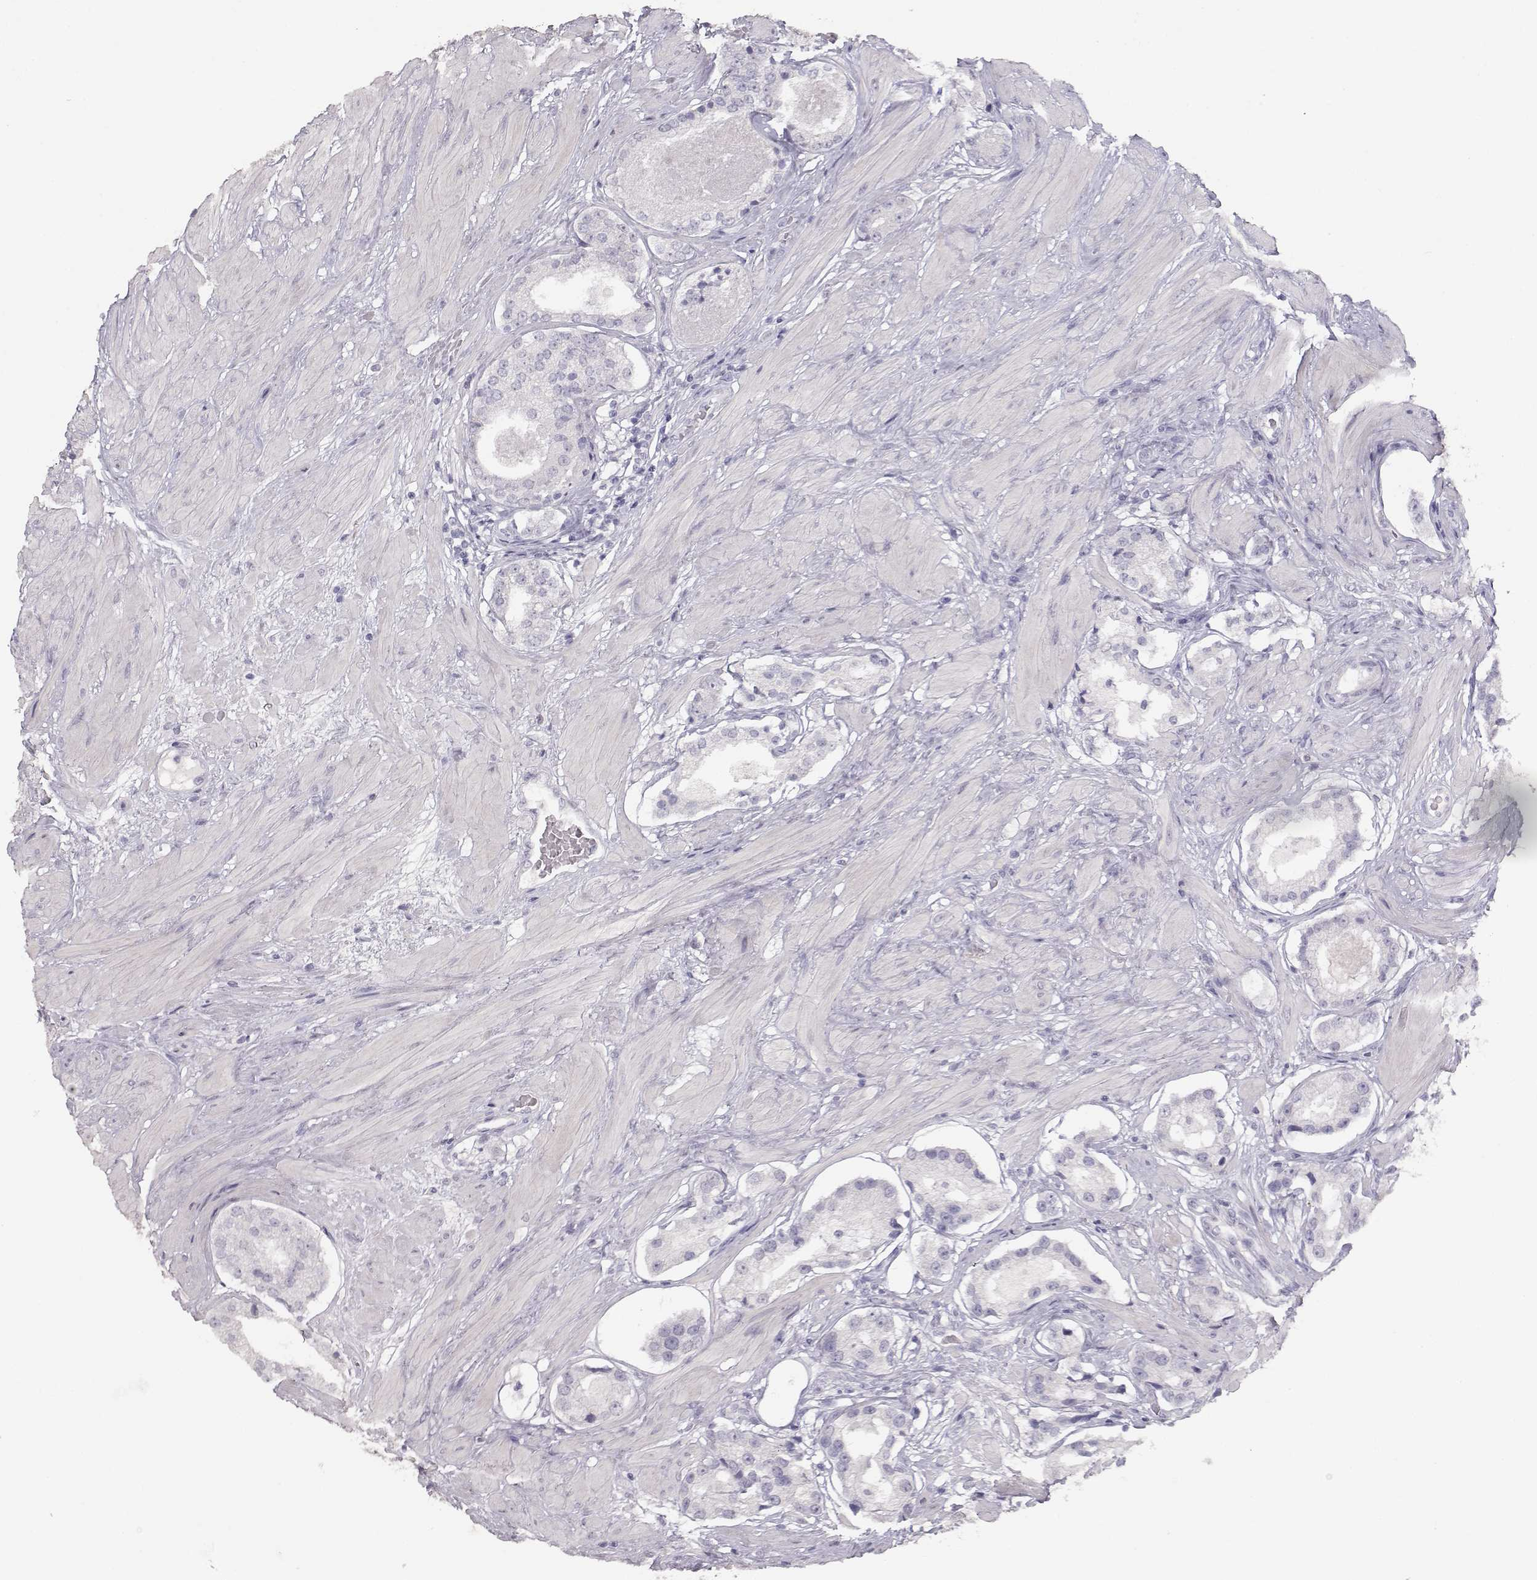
{"staining": {"intensity": "negative", "quantity": "none", "location": "none"}, "tissue": "prostate cancer", "cell_type": "Tumor cells", "image_type": "cancer", "snomed": [{"axis": "morphology", "description": "Adenocarcinoma, Low grade"}, {"axis": "topography", "description": "Prostate"}], "caption": "There is no significant positivity in tumor cells of adenocarcinoma (low-grade) (prostate). (Stains: DAB immunohistochemistry (IHC) with hematoxylin counter stain, Microscopy: brightfield microscopy at high magnification).", "gene": "TKTL1", "patient": {"sex": "male", "age": 60}}